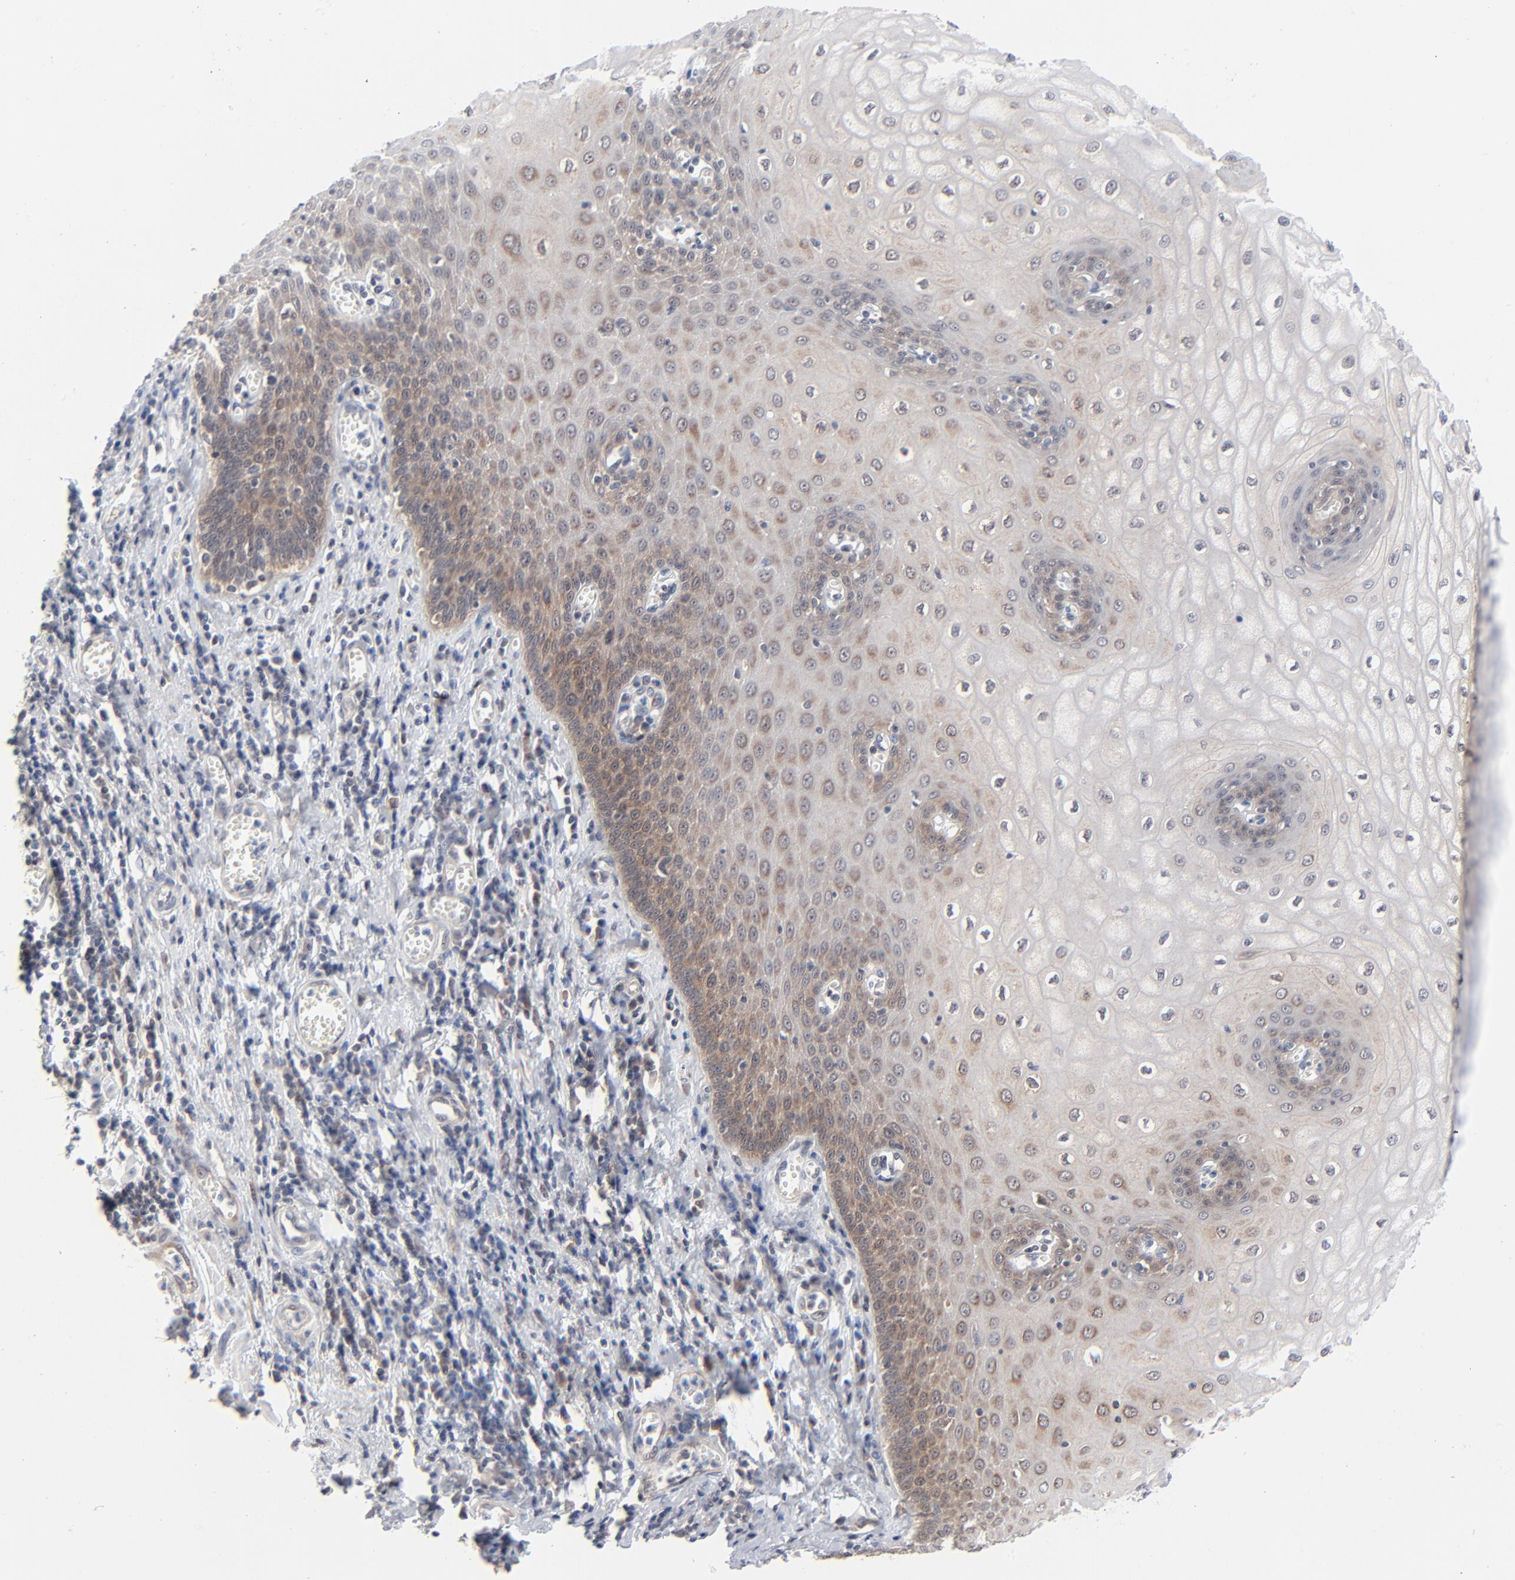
{"staining": {"intensity": "weak", "quantity": "<25%", "location": "cytoplasmic/membranous"}, "tissue": "esophagus", "cell_type": "Squamous epithelial cells", "image_type": "normal", "snomed": [{"axis": "morphology", "description": "Normal tissue, NOS"}, {"axis": "morphology", "description": "Squamous cell carcinoma, NOS"}, {"axis": "topography", "description": "Esophagus"}], "caption": "Immunohistochemistry (IHC) histopathology image of benign esophagus: human esophagus stained with DAB displays no significant protein positivity in squamous epithelial cells. Nuclei are stained in blue.", "gene": "RPS6KB1", "patient": {"sex": "male", "age": 65}}